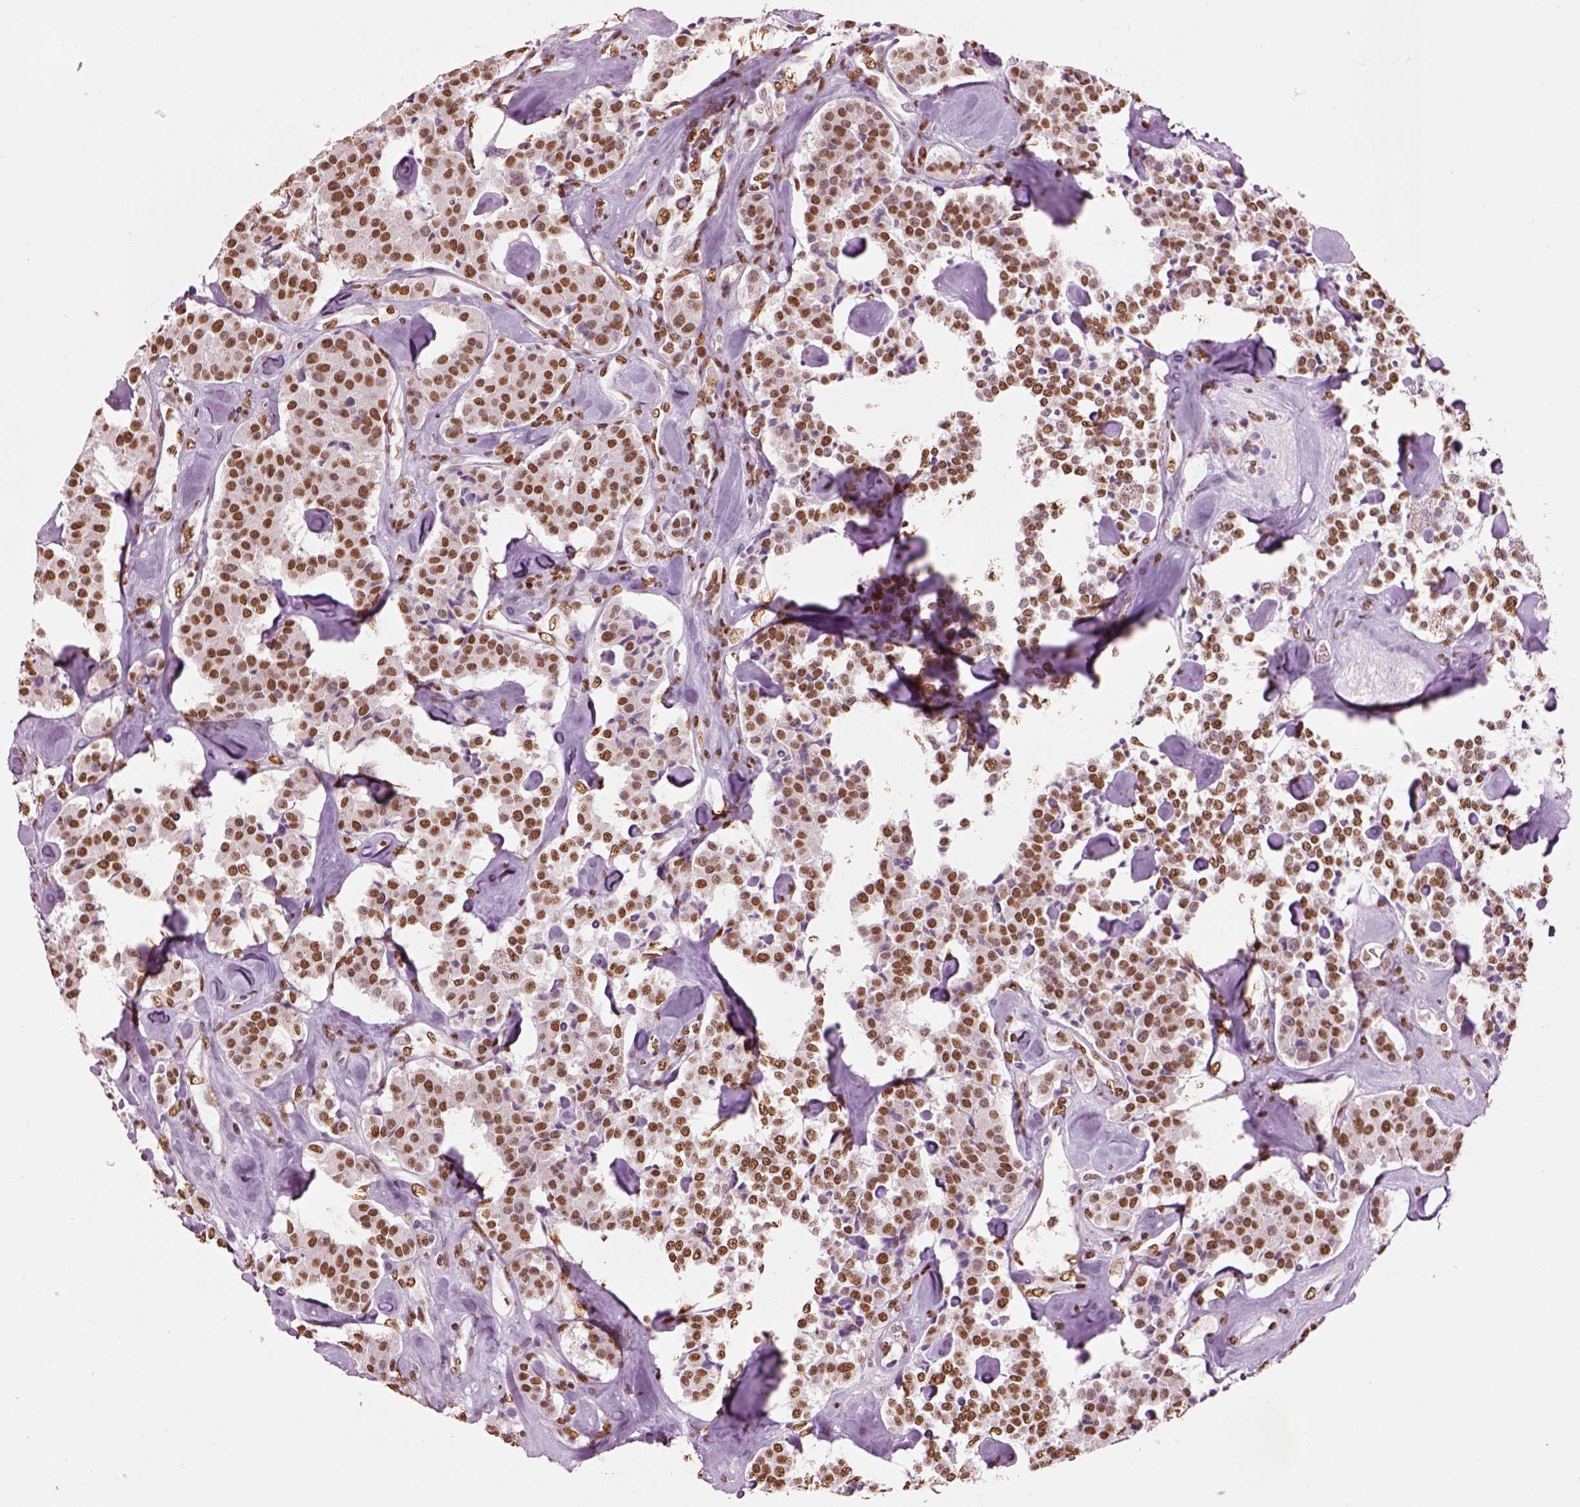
{"staining": {"intensity": "moderate", "quantity": ">75%", "location": "nuclear"}, "tissue": "carcinoid", "cell_type": "Tumor cells", "image_type": "cancer", "snomed": [{"axis": "morphology", "description": "Carcinoid, malignant, NOS"}, {"axis": "topography", "description": "Pancreas"}], "caption": "Immunohistochemistry (DAB (3,3'-diaminobenzidine)) staining of human malignant carcinoid demonstrates moderate nuclear protein positivity in about >75% of tumor cells.", "gene": "DDX3X", "patient": {"sex": "male", "age": 41}}